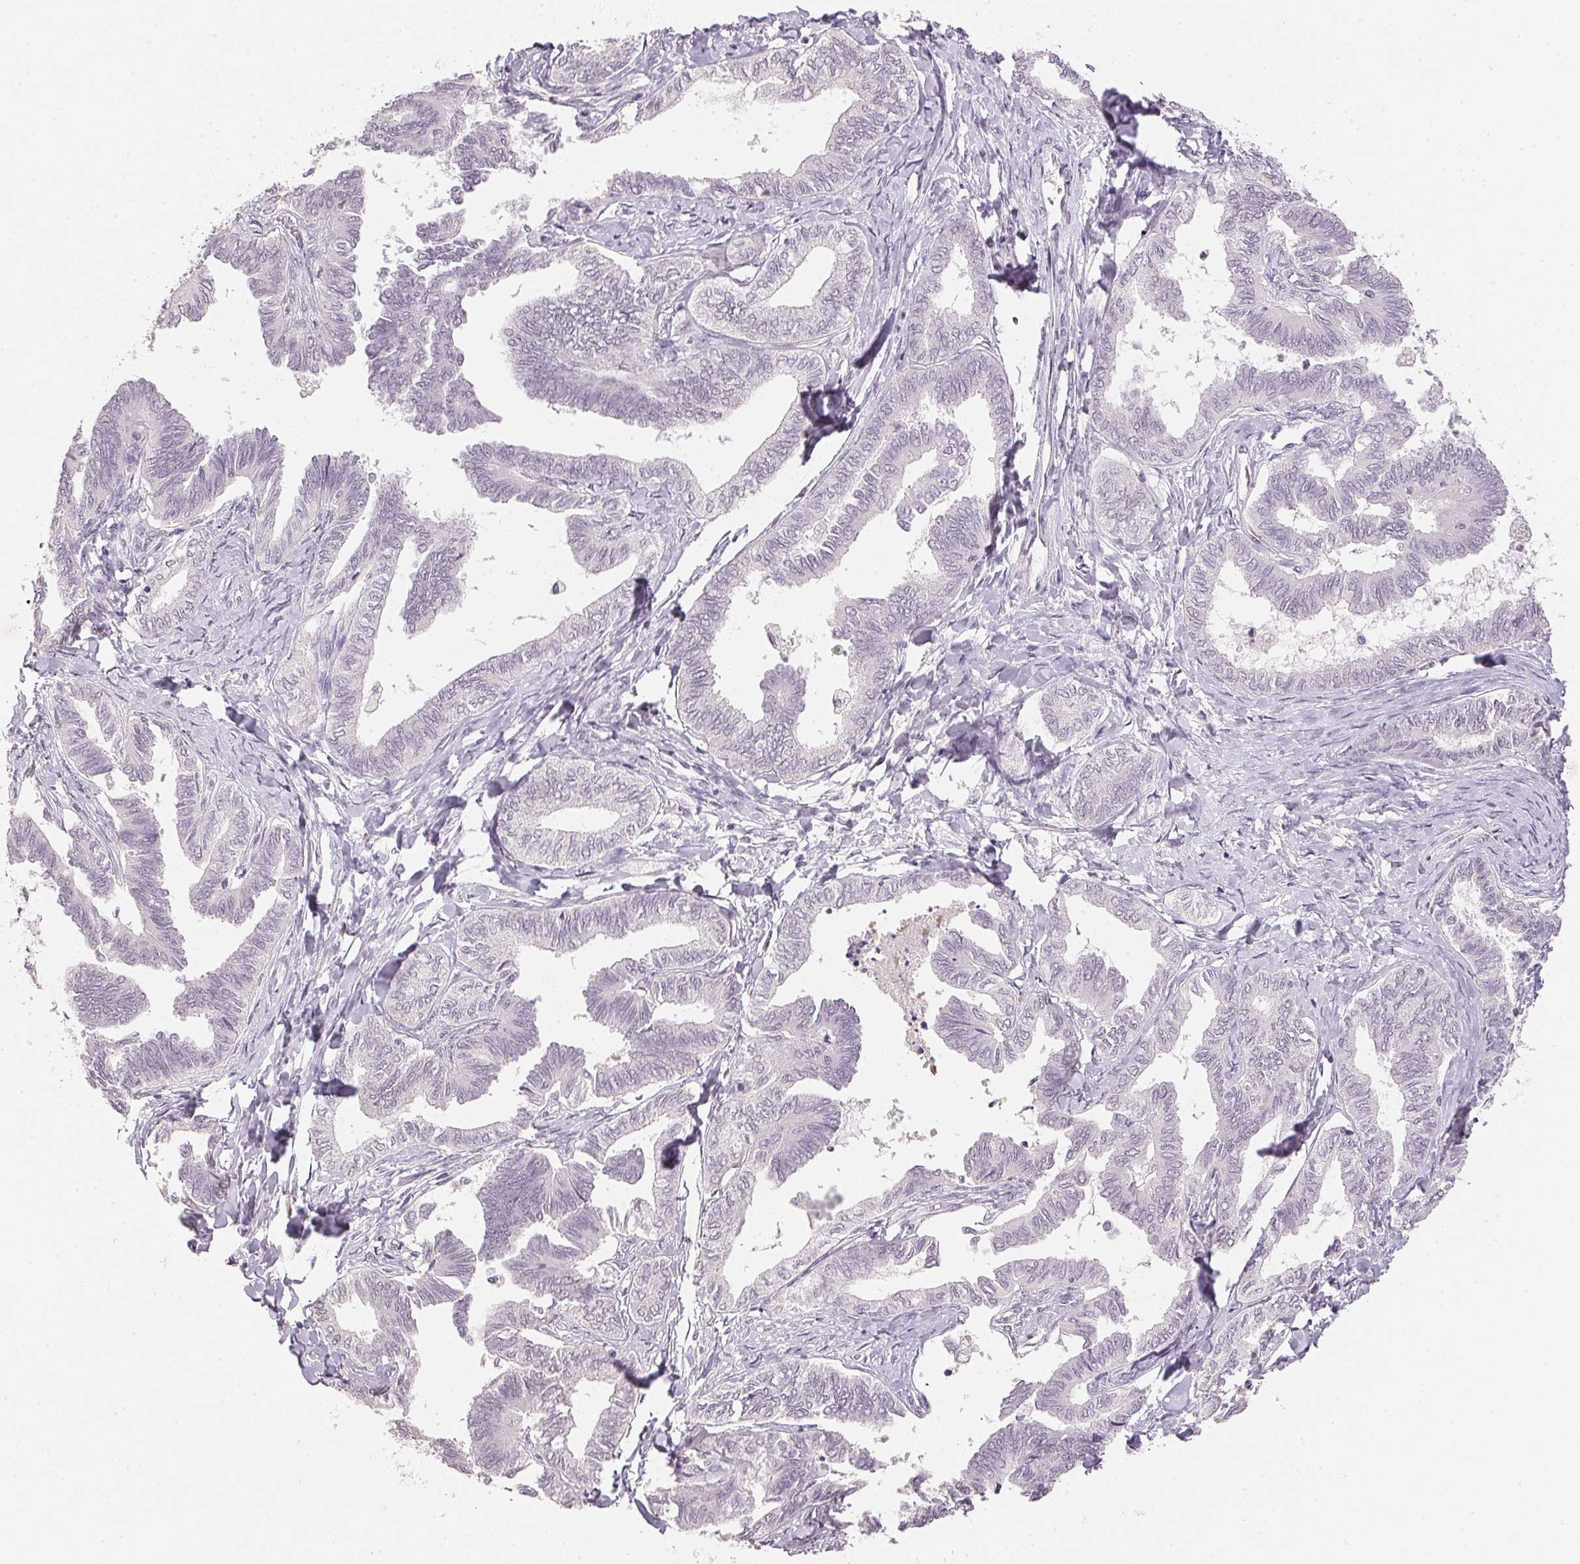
{"staining": {"intensity": "negative", "quantity": "none", "location": "none"}, "tissue": "ovarian cancer", "cell_type": "Tumor cells", "image_type": "cancer", "snomed": [{"axis": "morphology", "description": "Carcinoma, endometroid"}, {"axis": "topography", "description": "Ovary"}], "caption": "Ovarian cancer (endometroid carcinoma) was stained to show a protein in brown. There is no significant expression in tumor cells.", "gene": "POLR3G", "patient": {"sex": "female", "age": 70}}